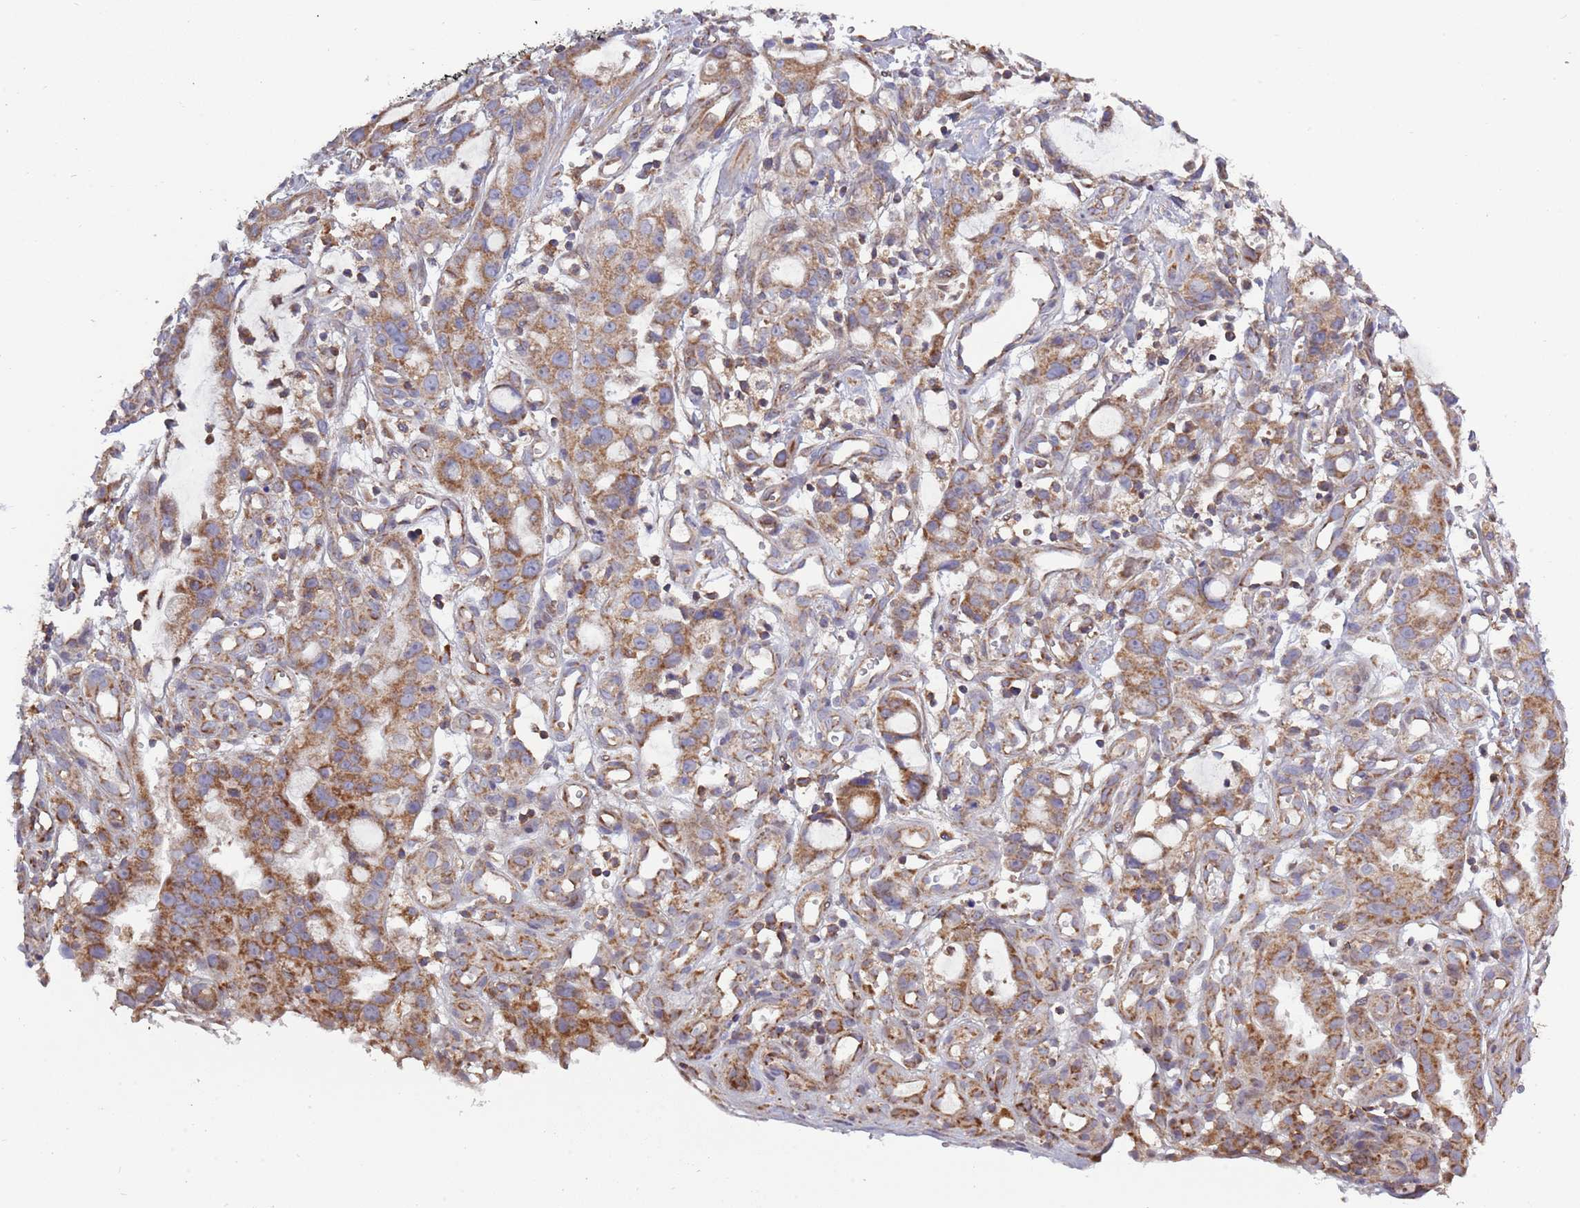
{"staining": {"intensity": "moderate", "quantity": ">75%", "location": "cytoplasmic/membranous"}, "tissue": "stomach cancer", "cell_type": "Tumor cells", "image_type": "cancer", "snomed": [{"axis": "morphology", "description": "Adenocarcinoma, NOS"}, {"axis": "topography", "description": "Stomach"}], "caption": "A medium amount of moderate cytoplasmic/membranous positivity is present in approximately >75% of tumor cells in stomach adenocarcinoma tissue.", "gene": "IRS4", "patient": {"sex": "male", "age": 55}}